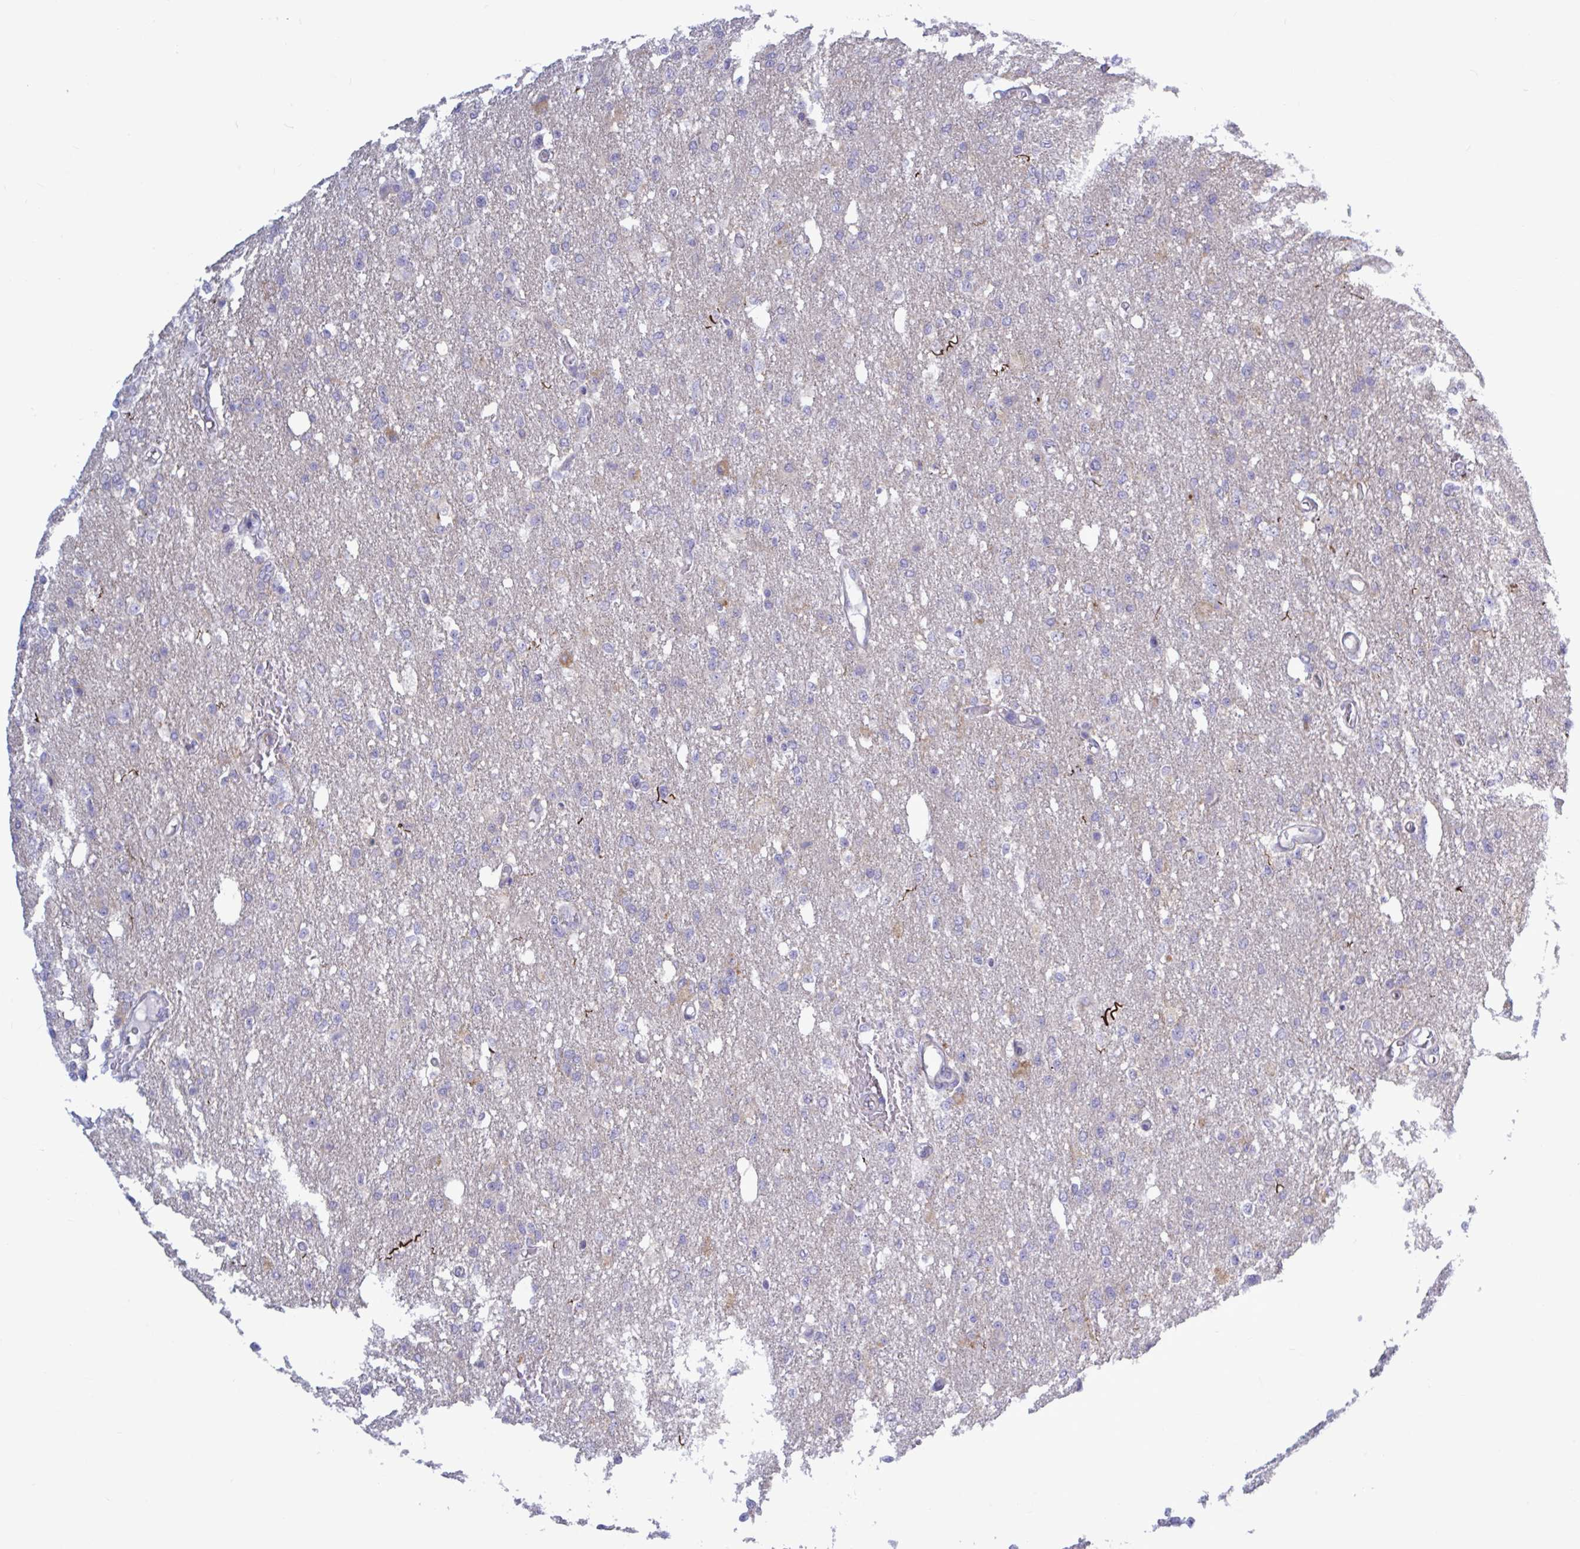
{"staining": {"intensity": "negative", "quantity": "none", "location": "none"}, "tissue": "glioma", "cell_type": "Tumor cells", "image_type": "cancer", "snomed": [{"axis": "morphology", "description": "Glioma, malignant, Low grade"}, {"axis": "topography", "description": "Brain"}], "caption": "The IHC micrograph has no significant positivity in tumor cells of malignant low-grade glioma tissue.", "gene": "ATG9A", "patient": {"sex": "male", "age": 26}}